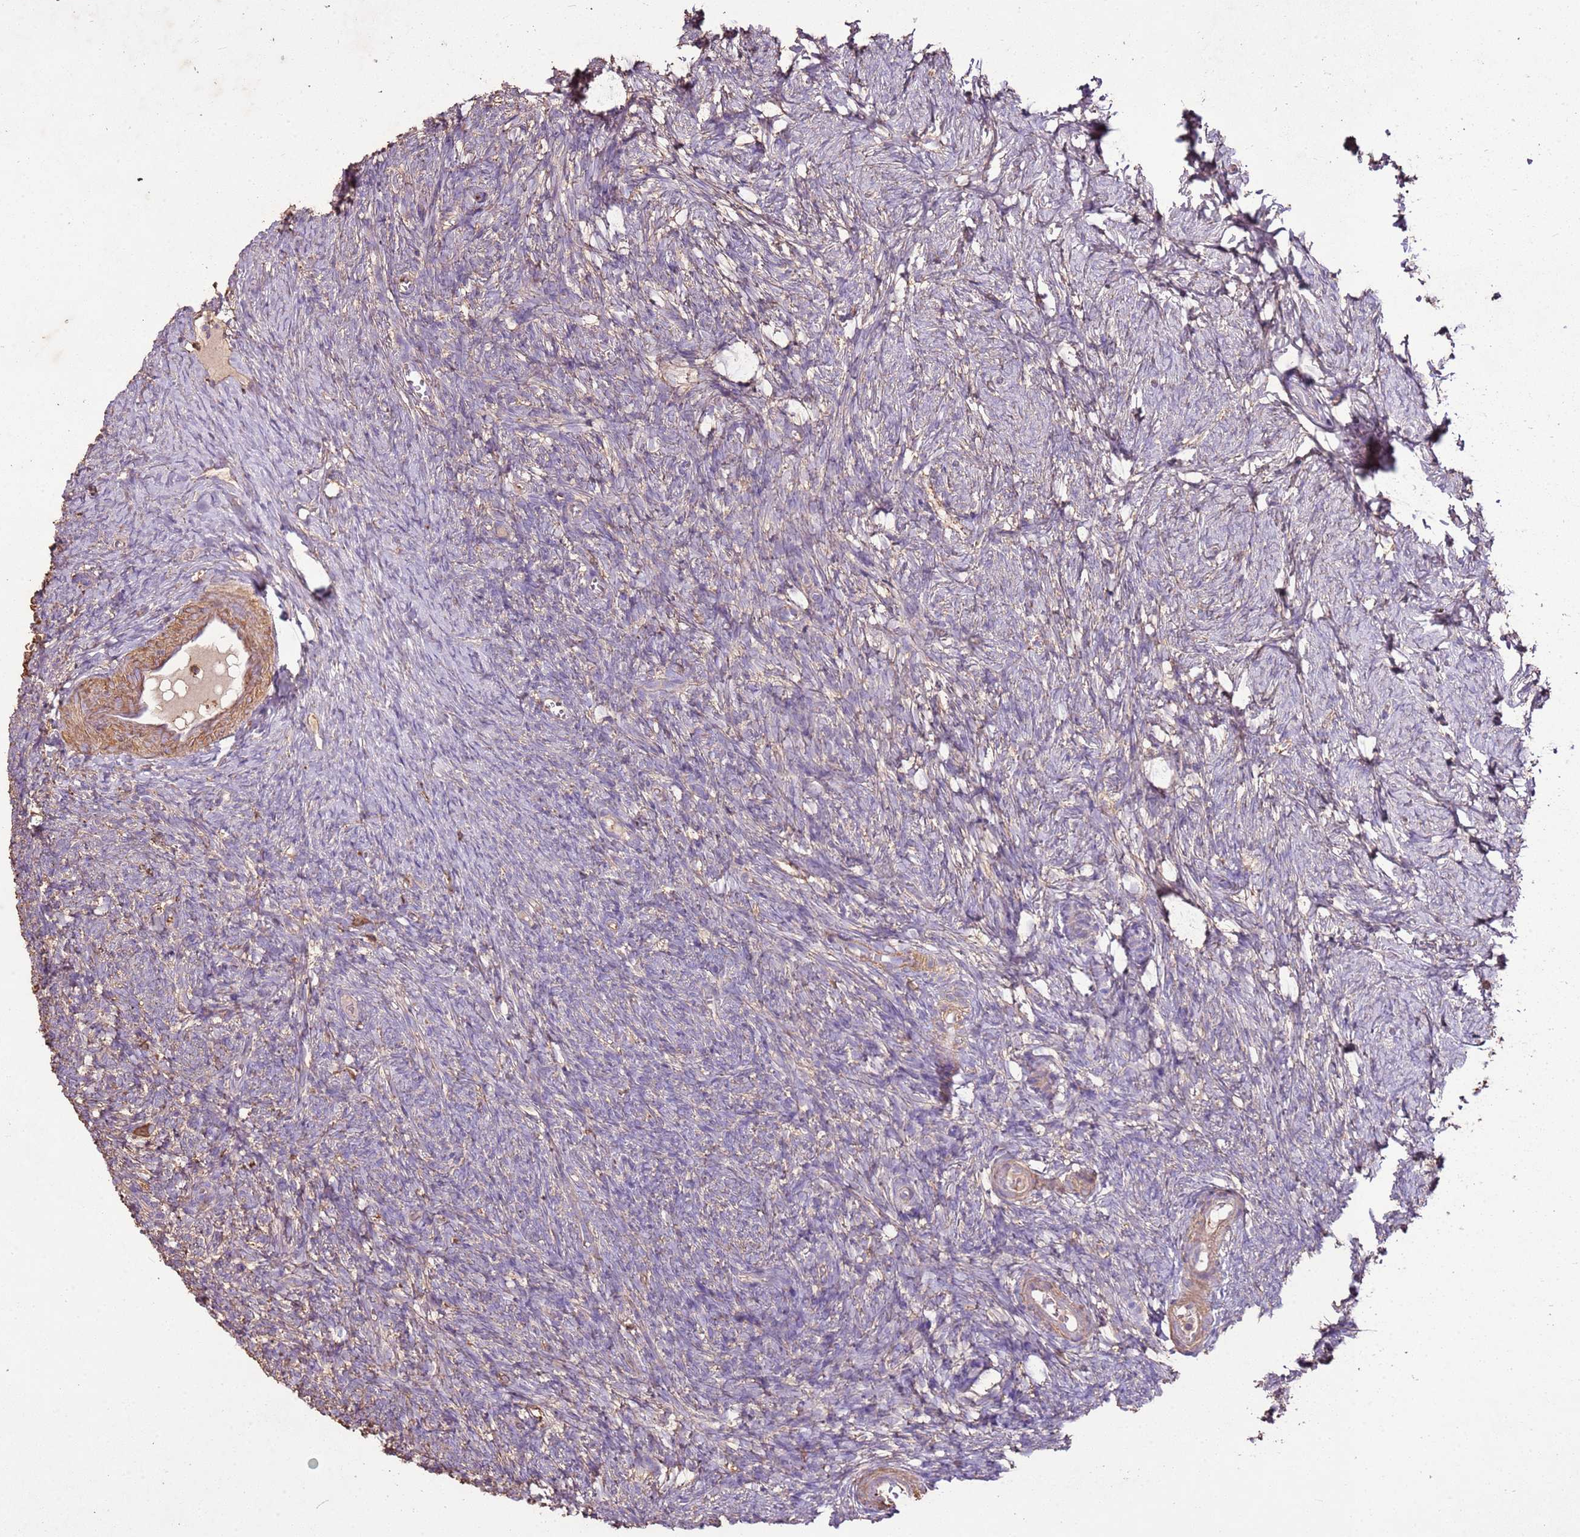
{"staining": {"intensity": "negative", "quantity": "none", "location": "none"}, "tissue": "ovary", "cell_type": "Ovarian stroma cells", "image_type": "normal", "snomed": [{"axis": "morphology", "description": "Normal tissue, NOS"}, {"axis": "topography", "description": "Ovary"}], "caption": "Ovary was stained to show a protein in brown. There is no significant staining in ovarian stroma cells. Brightfield microscopy of immunohistochemistry (IHC) stained with DAB (brown) and hematoxylin (blue), captured at high magnification.", "gene": "ARL10", "patient": {"sex": "female", "age": 39}}